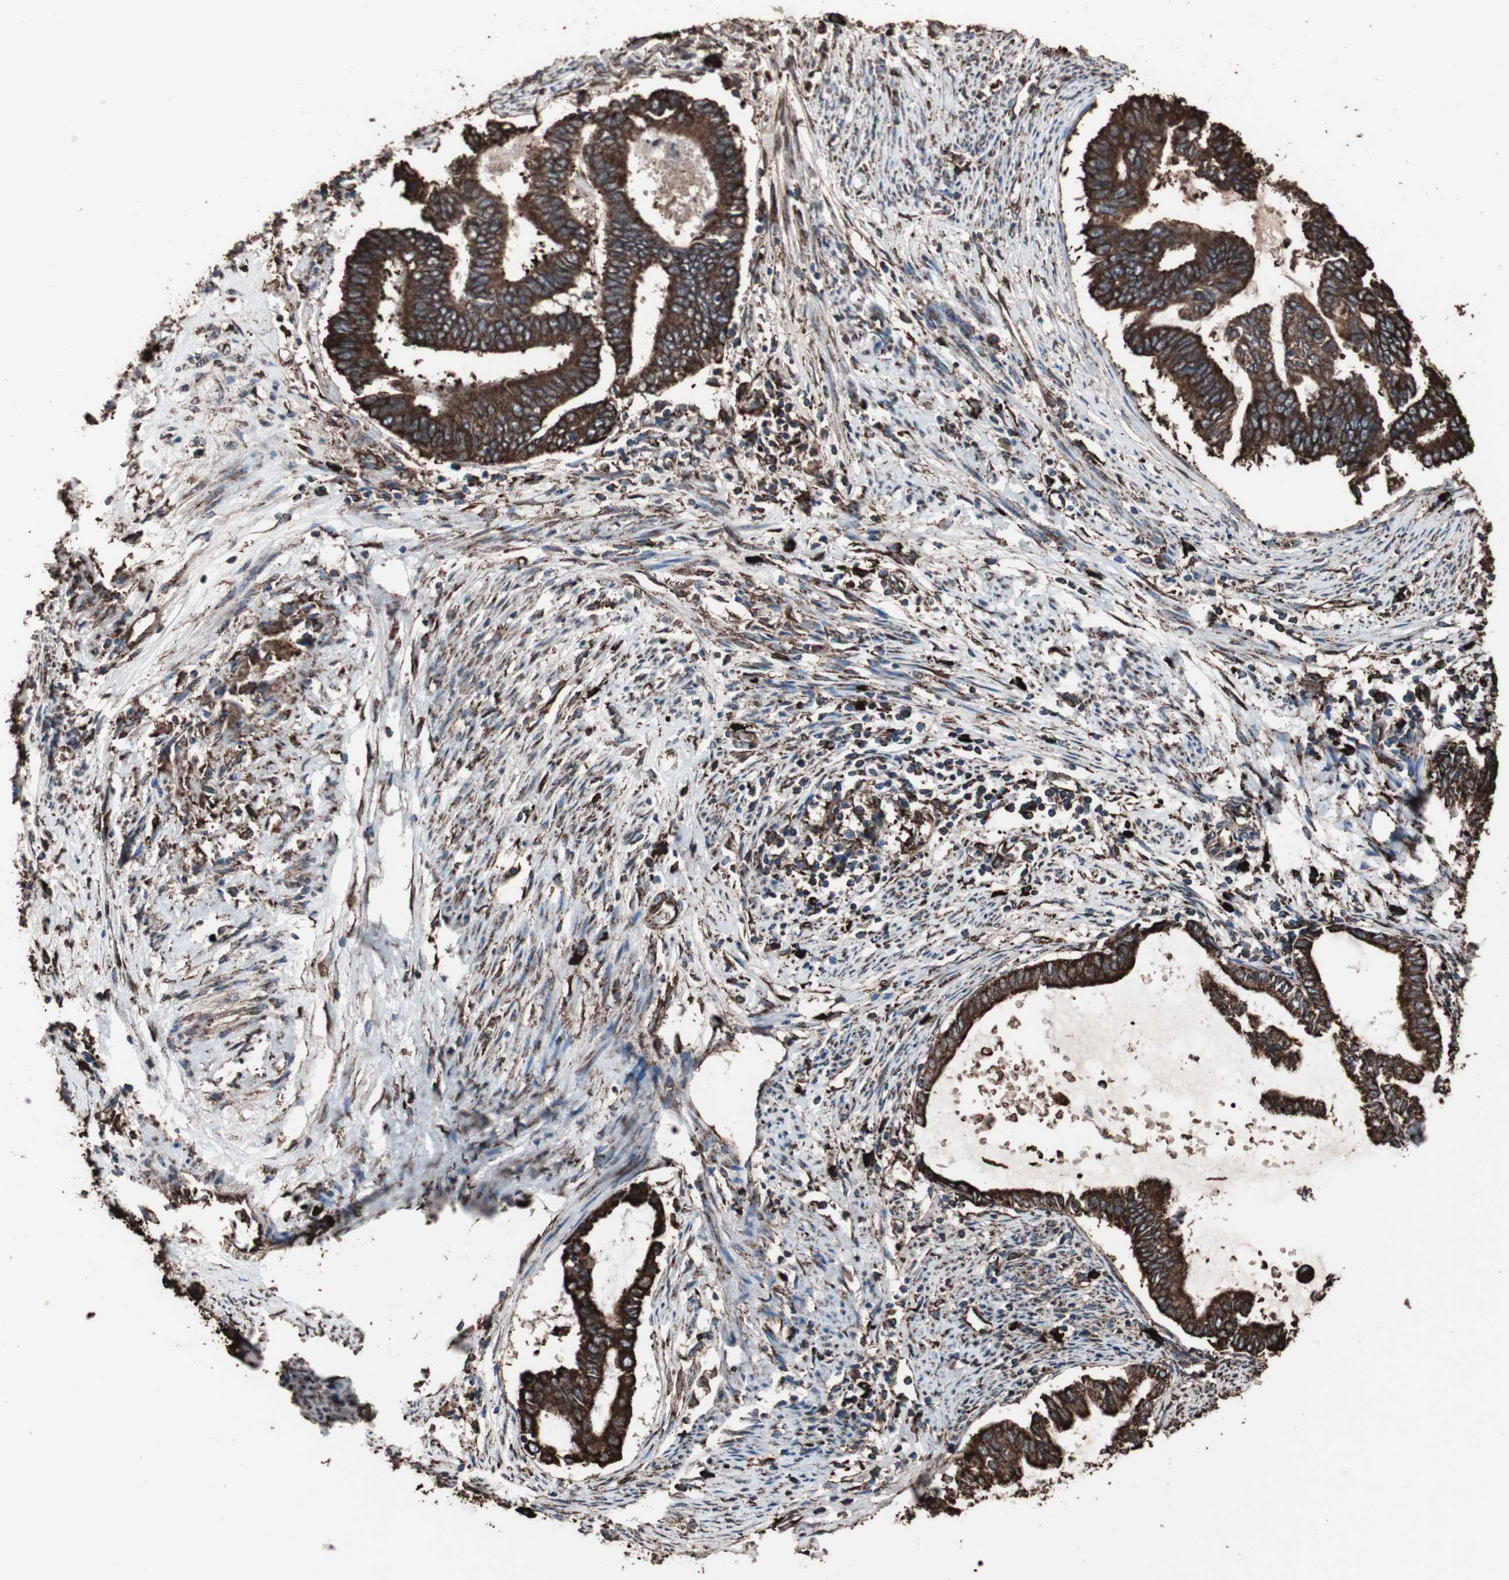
{"staining": {"intensity": "strong", "quantity": ">75%", "location": "cytoplasmic/membranous"}, "tissue": "endometrial cancer", "cell_type": "Tumor cells", "image_type": "cancer", "snomed": [{"axis": "morphology", "description": "Adenocarcinoma, NOS"}, {"axis": "topography", "description": "Endometrium"}], "caption": "Adenocarcinoma (endometrial) stained with a brown dye reveals strong cytoplasmic/membranous positive positivity in approximately >75% of tumor cells.", "gene": "HSP90B1", "patient": {"sex": "female", "age": 86}}